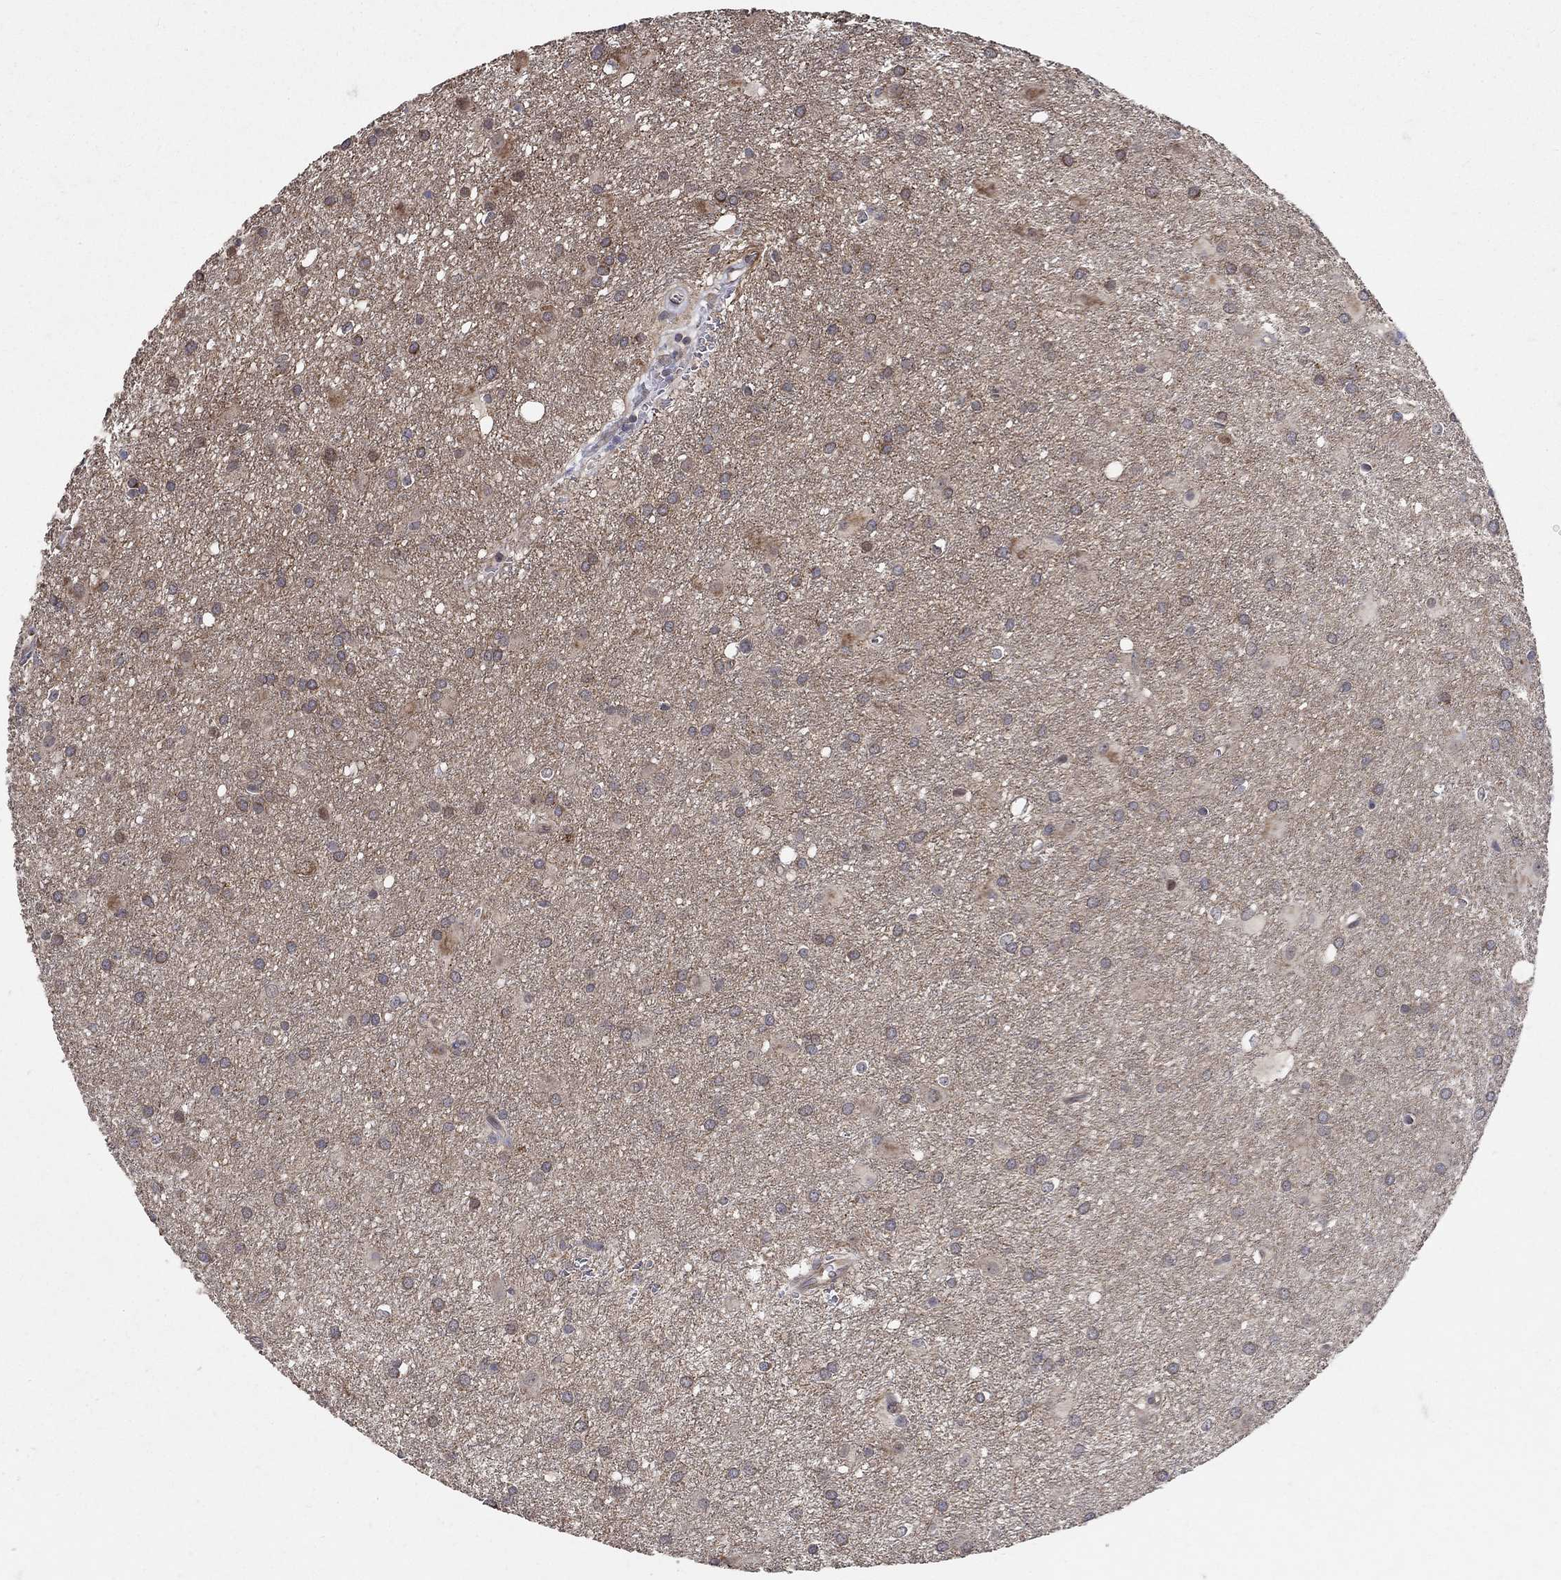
{"staining": {"intensity": "moderate", "quantity": "<25%", "location": "cytoplasmic/membranous"}, "tissue": "glioma", "cell_type": "Tumor cells", "image_type": "cancer", "snomed": [{"axis": "morphology", "description": "Glioma, malignant, Low grade"}, {"axis": "topography", "description": "Brain"}], "caption": "DAB immunohistochemical staining of glioma demonstrates moderate cytoplasmic/membranous protein expression in approximately <25% of tumor cells. The staining was performed using DAB (3,3'-diaminobenzidine), with brown indicating positive protein expression. Nuclei are stained blue with hematoxylin.", "gene": "ZNF594", "patient": {"sex": "male", "age": 58}}